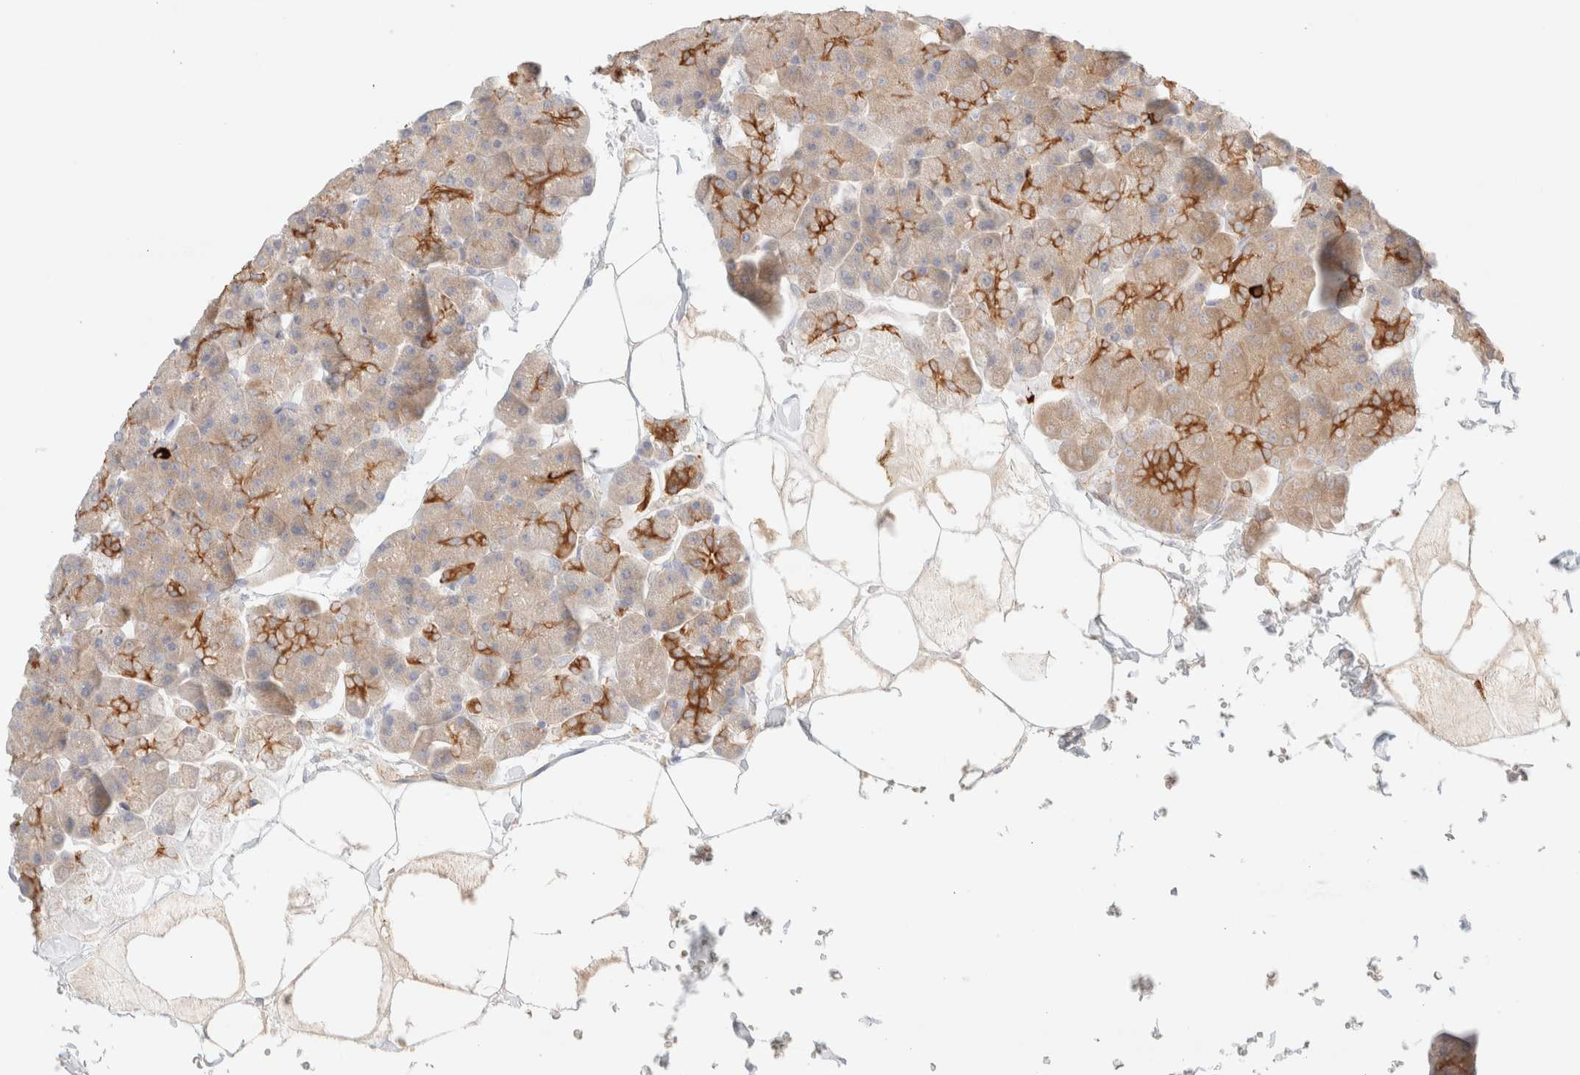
{"staining": {"intensity": "moderate", "quantity": ">75%", "location": "cytoplasmic/membranous"}, "tissue": "pancreas", "cell_type": "Exocrine glandular cells", "image_type": "normal", "snomed": [{"axis": "morphology", "description": "Normal tissue, NOS"}, {"axis": "topography", "description": "Pancreas"}], "caption": "This photomicrograph displays IHC staining of normal human pancreas, with medium moderate cytoplasmic/membranous staining in approximately >75% of exocrine glandular cells.", "gene": "NIBAN2", "patient": {"sex": "male", "age": 35}}